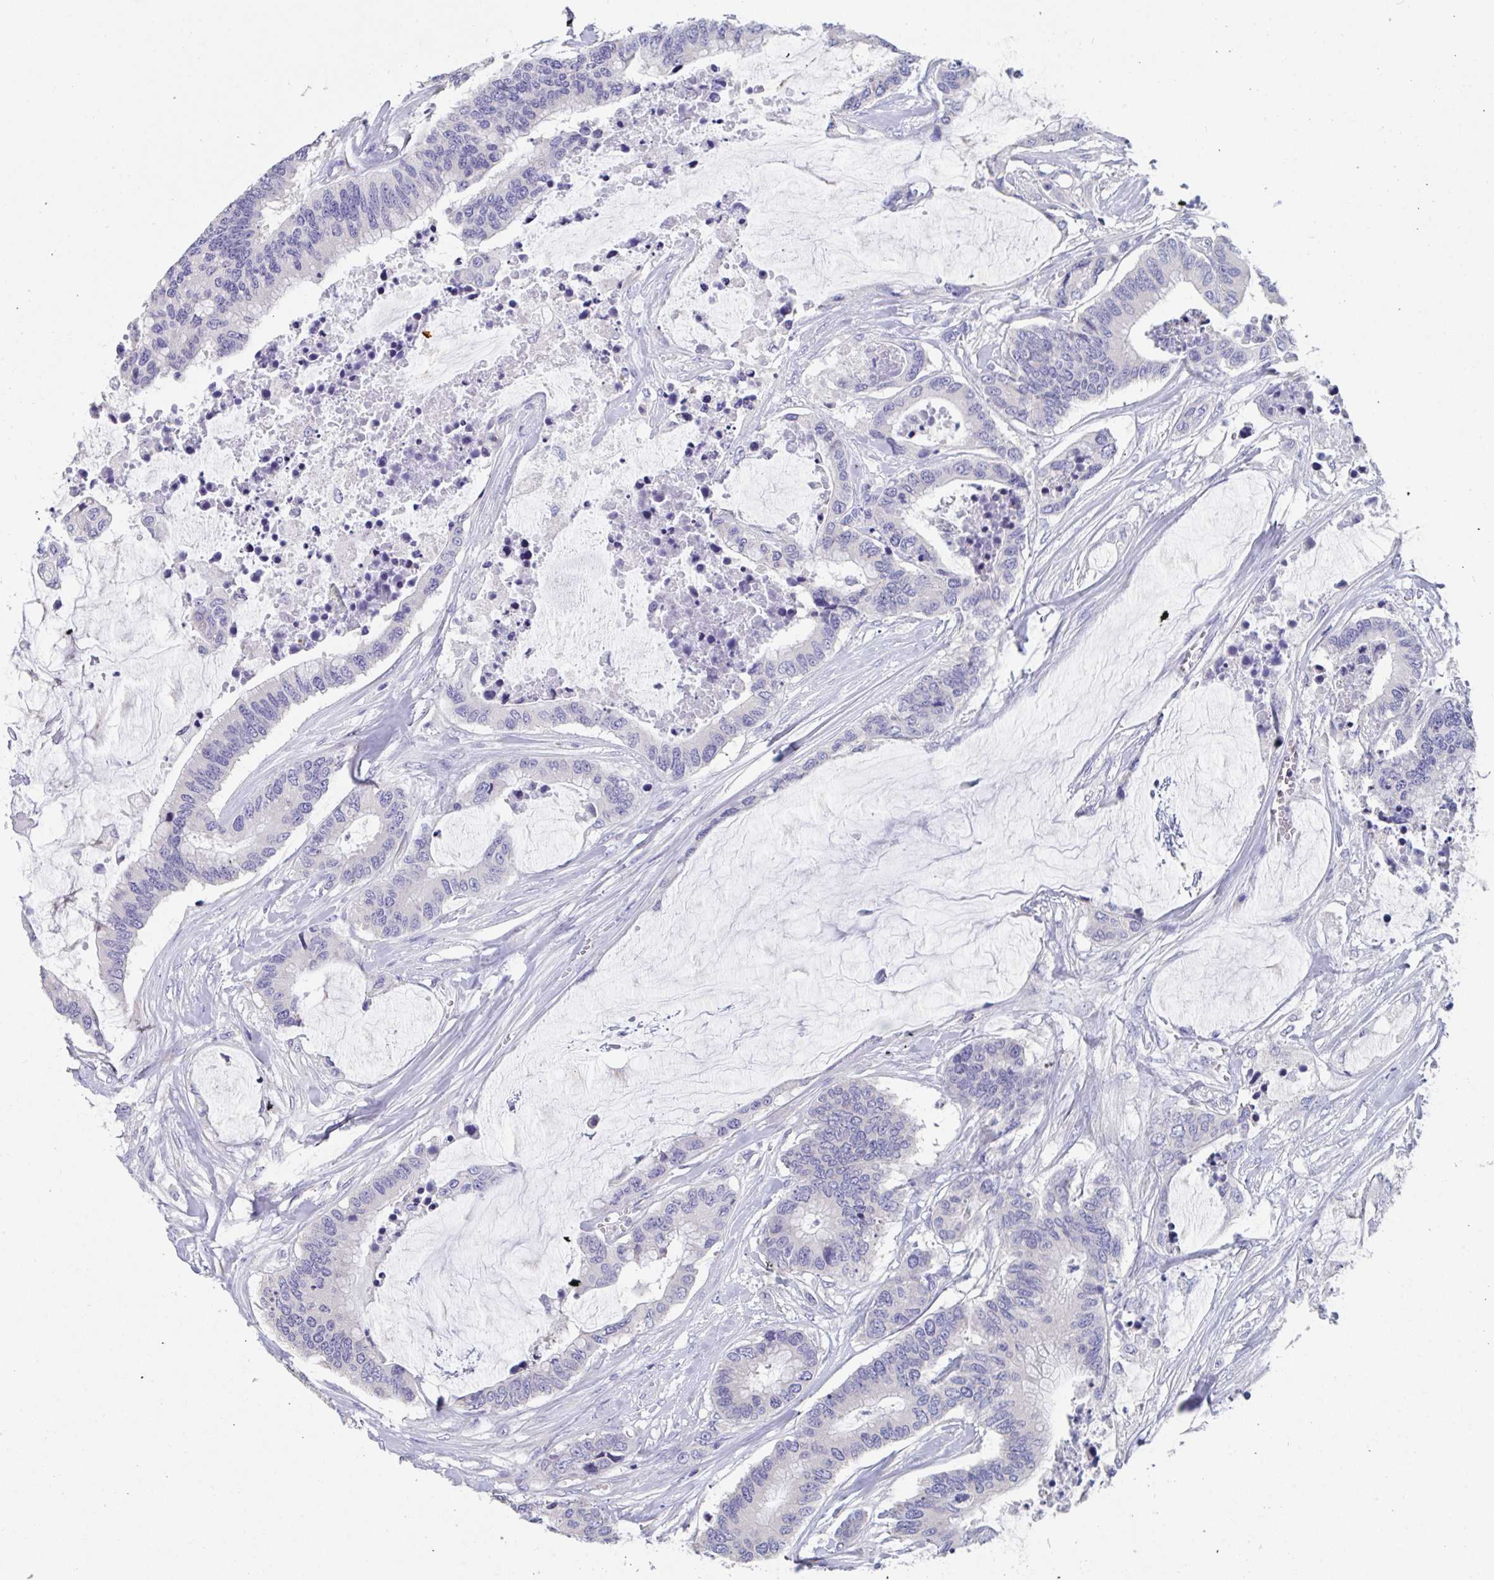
{"staining": {"intensity": "negative", "quantity": "none", "location": "none"}, "tissue": "colorectal cancer", "cell_type": "Tumor cells", "image_type": "cancer", "snomed": [{"axis": "morphology", "description": "Adenocarcinoma, NOS"}, {"axis": "topography", "description": "Rectum"}], "caption": "High power microscopy micrograph of an immunohistochemistry micrograph of colorectal adenocarcinoma, revealing no significant positivity in tumor cells. Nuclei are stained in blue.", "gene": "LRRC58", "patient": {"sex": "female", "age": 59}}